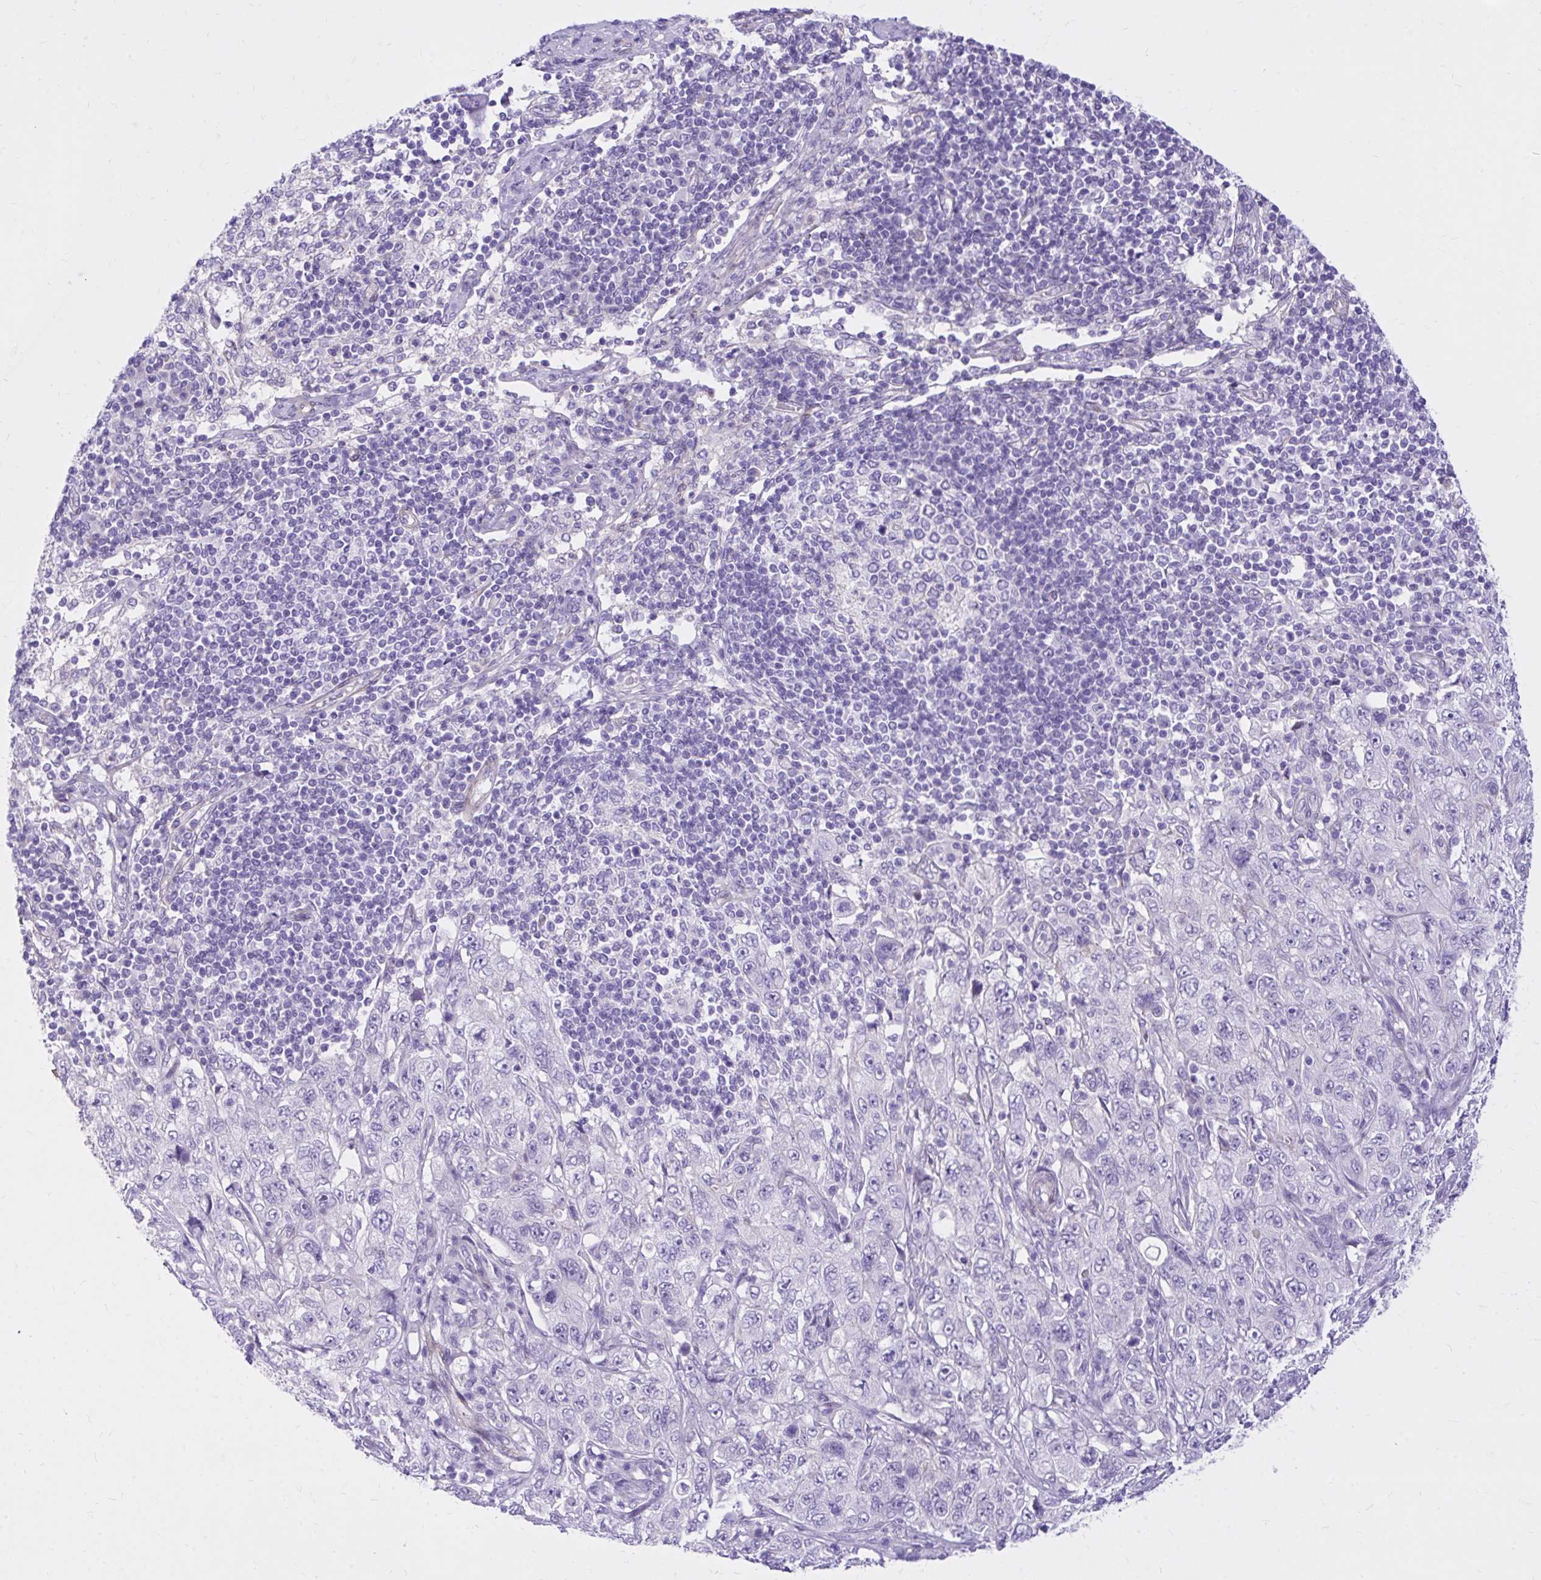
{"staining": {"intensity": "negative", "quantity": "none", "location": "none"}, "tissue": "pancreatic cancer", "cell_type": "Tumor cells", "image_type": "cancer", "snomed": [{"axis": "morphology", "description": "Adenocarcinoma, NOS"}, {"axis": "topography", "description": "Pancreas"}], "caption": "A high-resolution histopathology image shows IHC staining of pancreatic cancer, which reveals no significant staining in tumor cells.", "gene": "ADAMTSL1", "patient": {"sex": "male", "age": 68}}